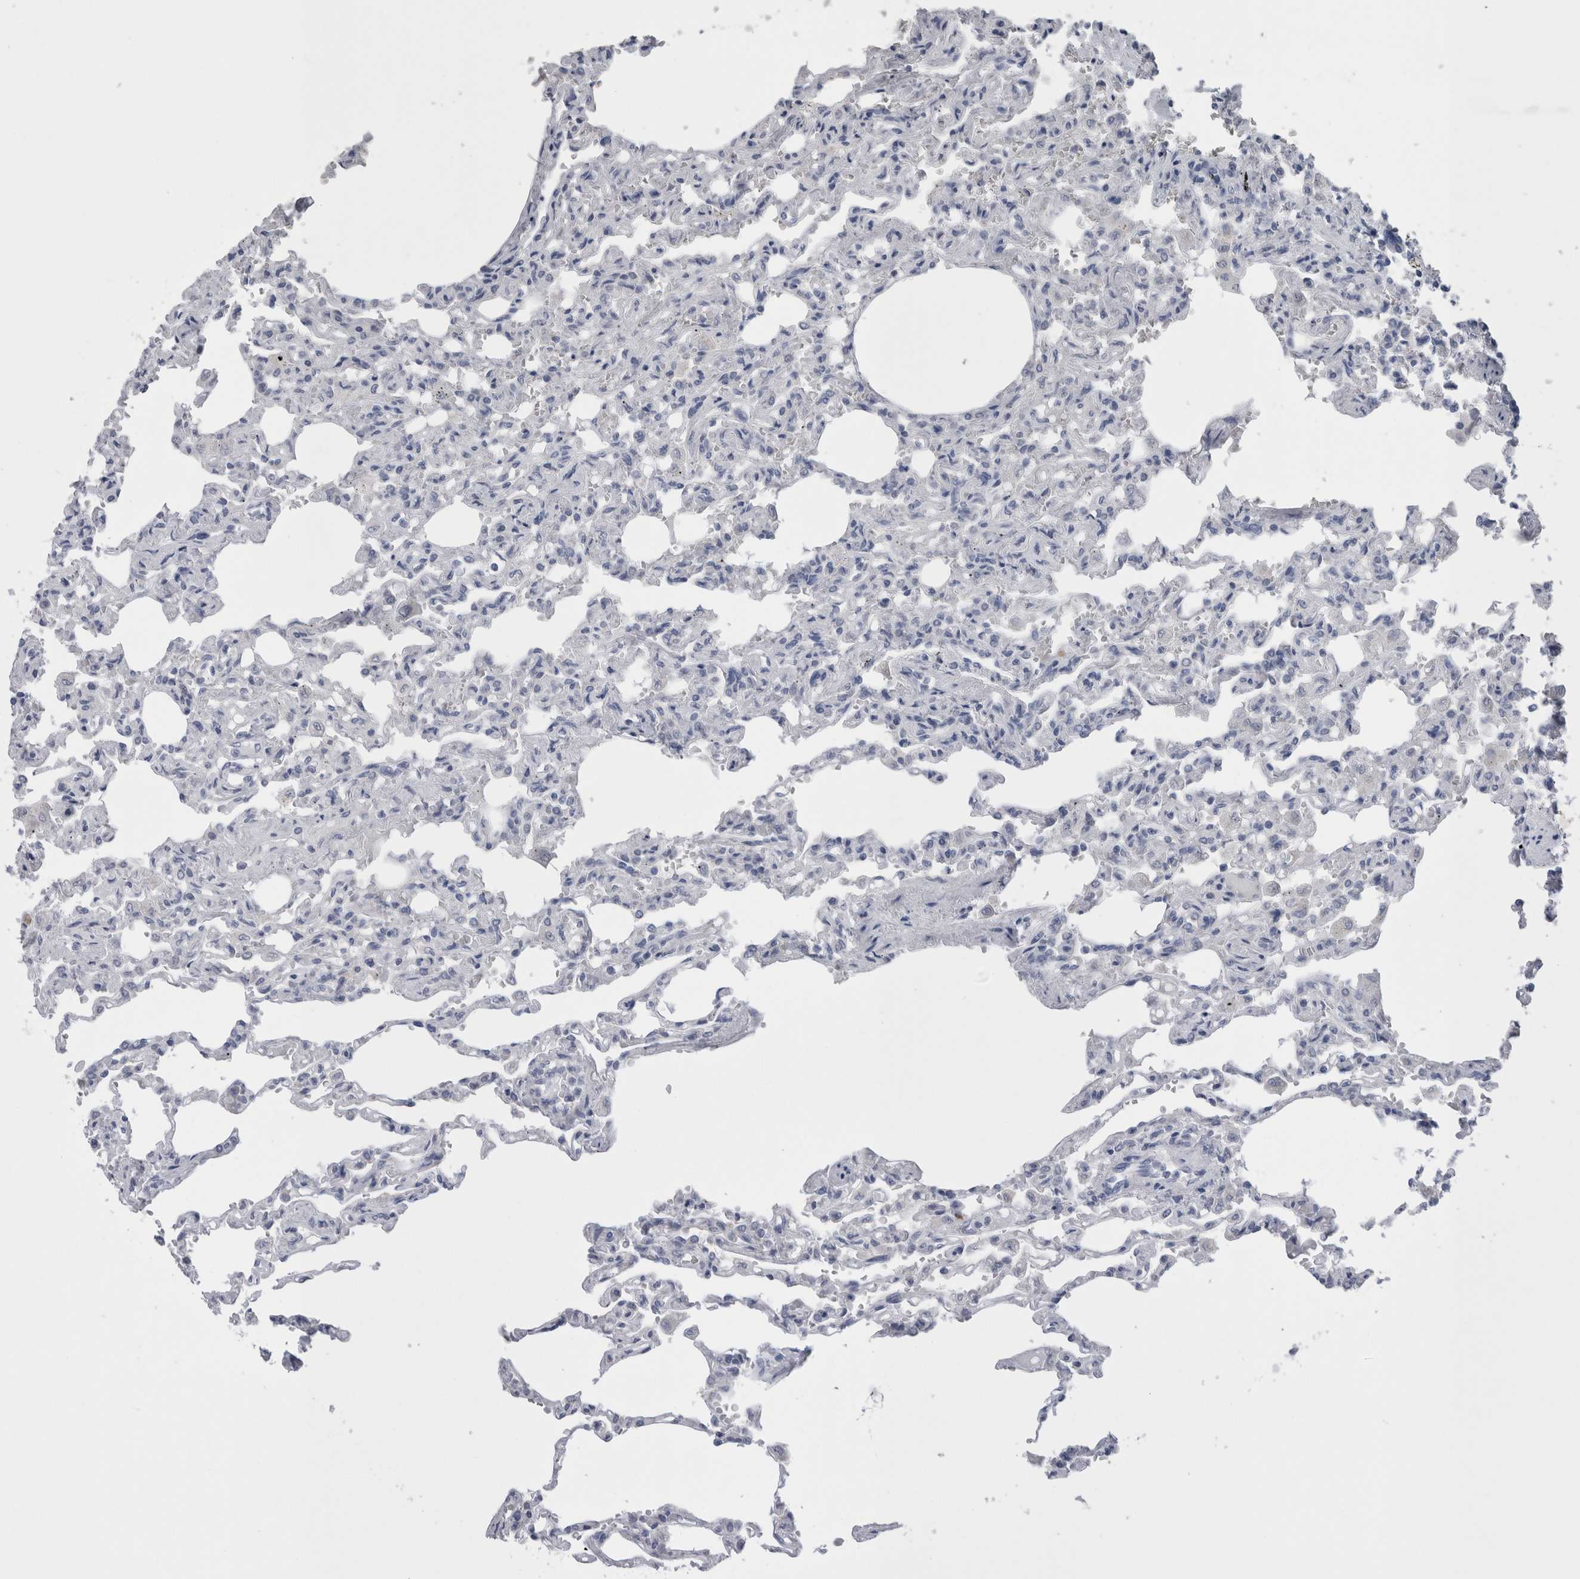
{"staining": {"intensity": "negative", "quantity": "none", "location": "none"}, "tissue": "lung", "cell_type": "Alveolar cells", "image_type": "normal", "snomed": [{"axis": "morphology", "description": "Normal tissue, NOS"}, {"axis": "topography", "description": "Lung"}], "caption": "Lung stained for a protein using immunohistochemistry (IHC) displays no positivity alveolar cells.", "gene": "GDAP1", "patient": {"sex": "male", "age": 21}}